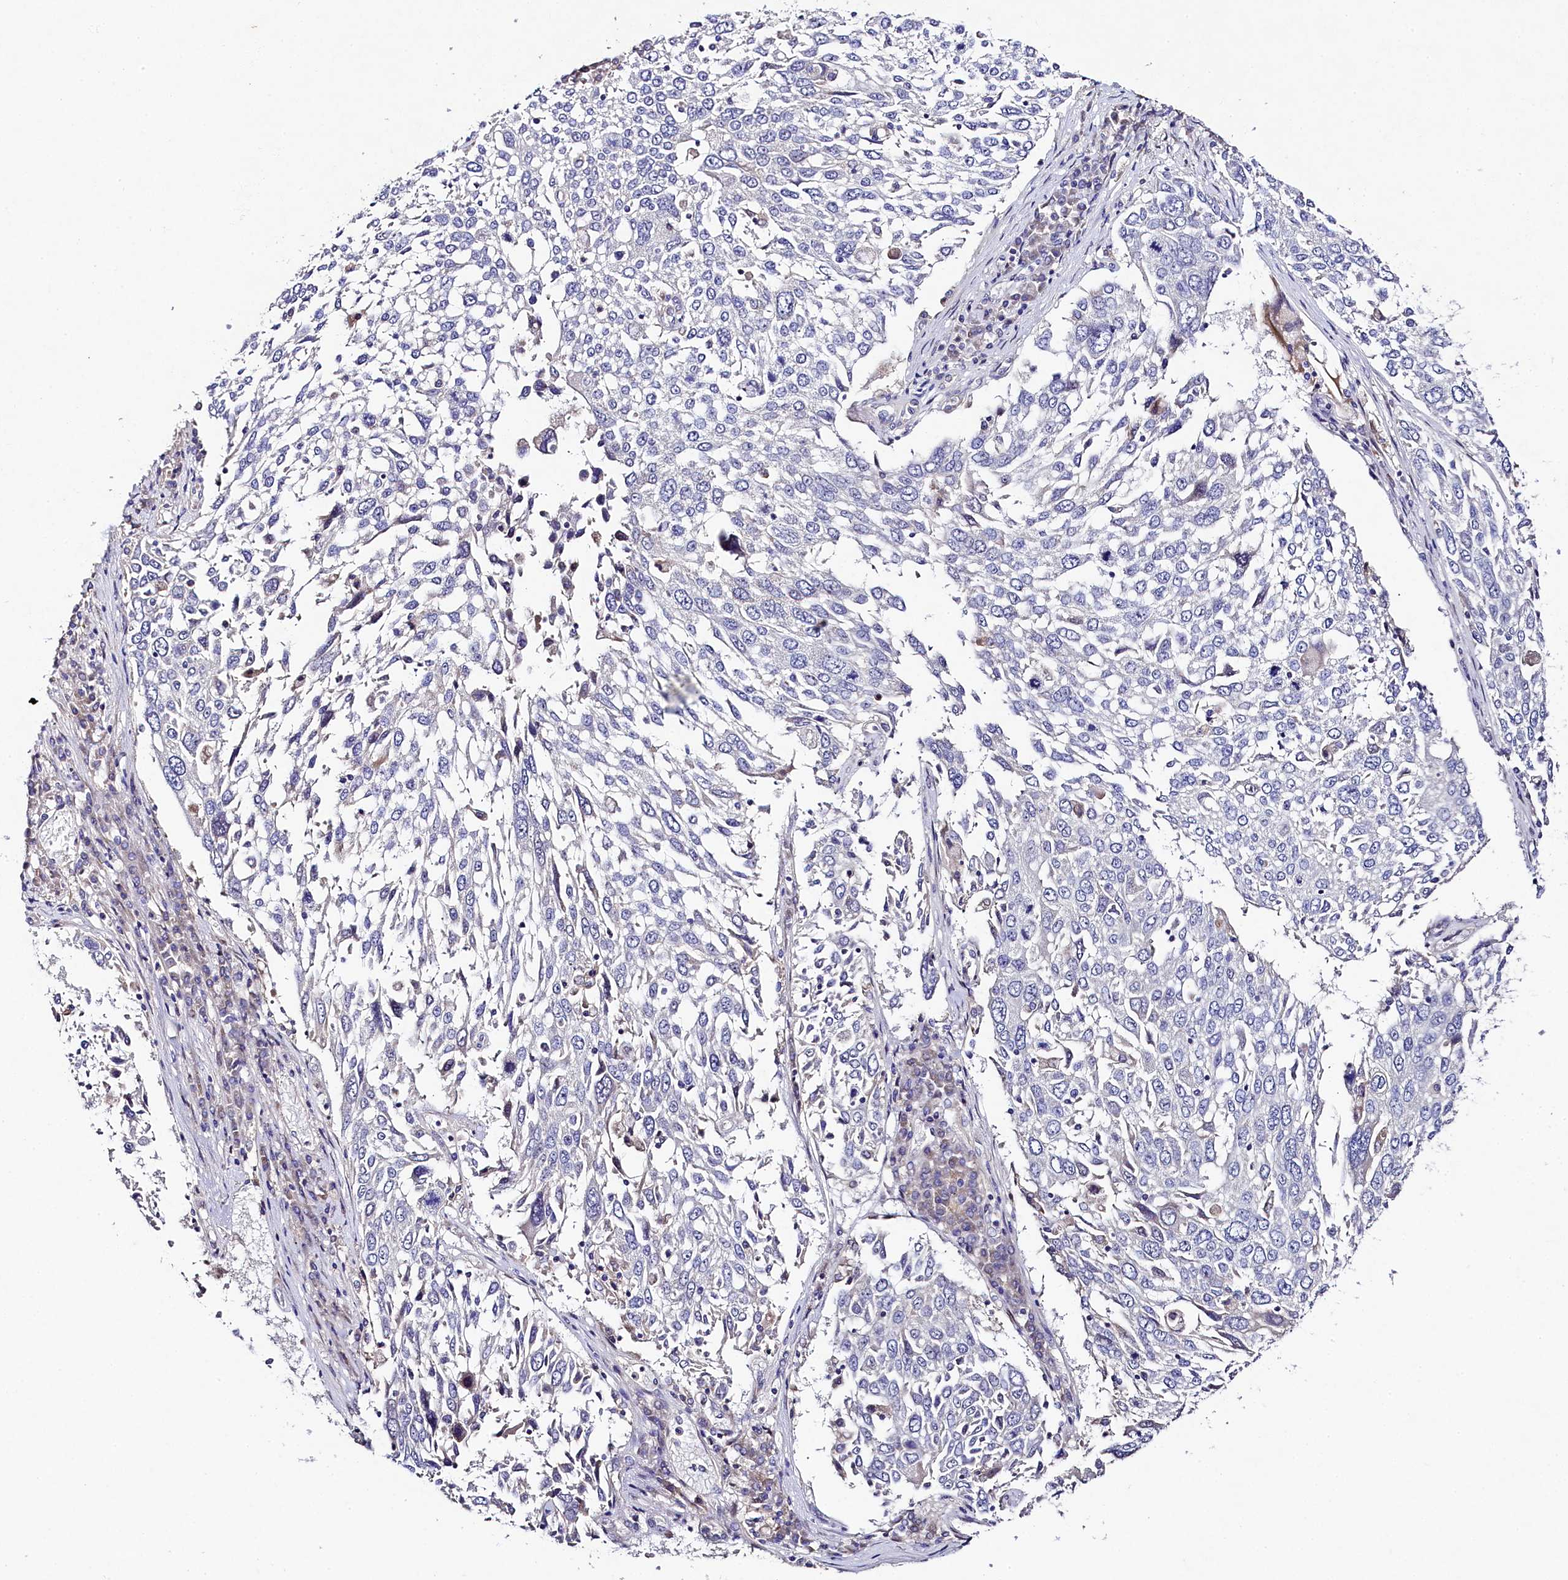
{"staining": {"intensity": "negative", "quantity": "none", "location": "none"}, "tissue": "lung cancer", "cell_type": "Tumor cells", "image_type": "cancer", "snomed": [{"axis": "morphology", "description": "Squamous cell carcinoma, NOS"}, {"axis": "topography", "description": "Lung"}], "caption": "Tumor cells show no significant staining in lung cancer.", "gene": "FXYD6", "patient": {"sex": "male", "age": 65}}